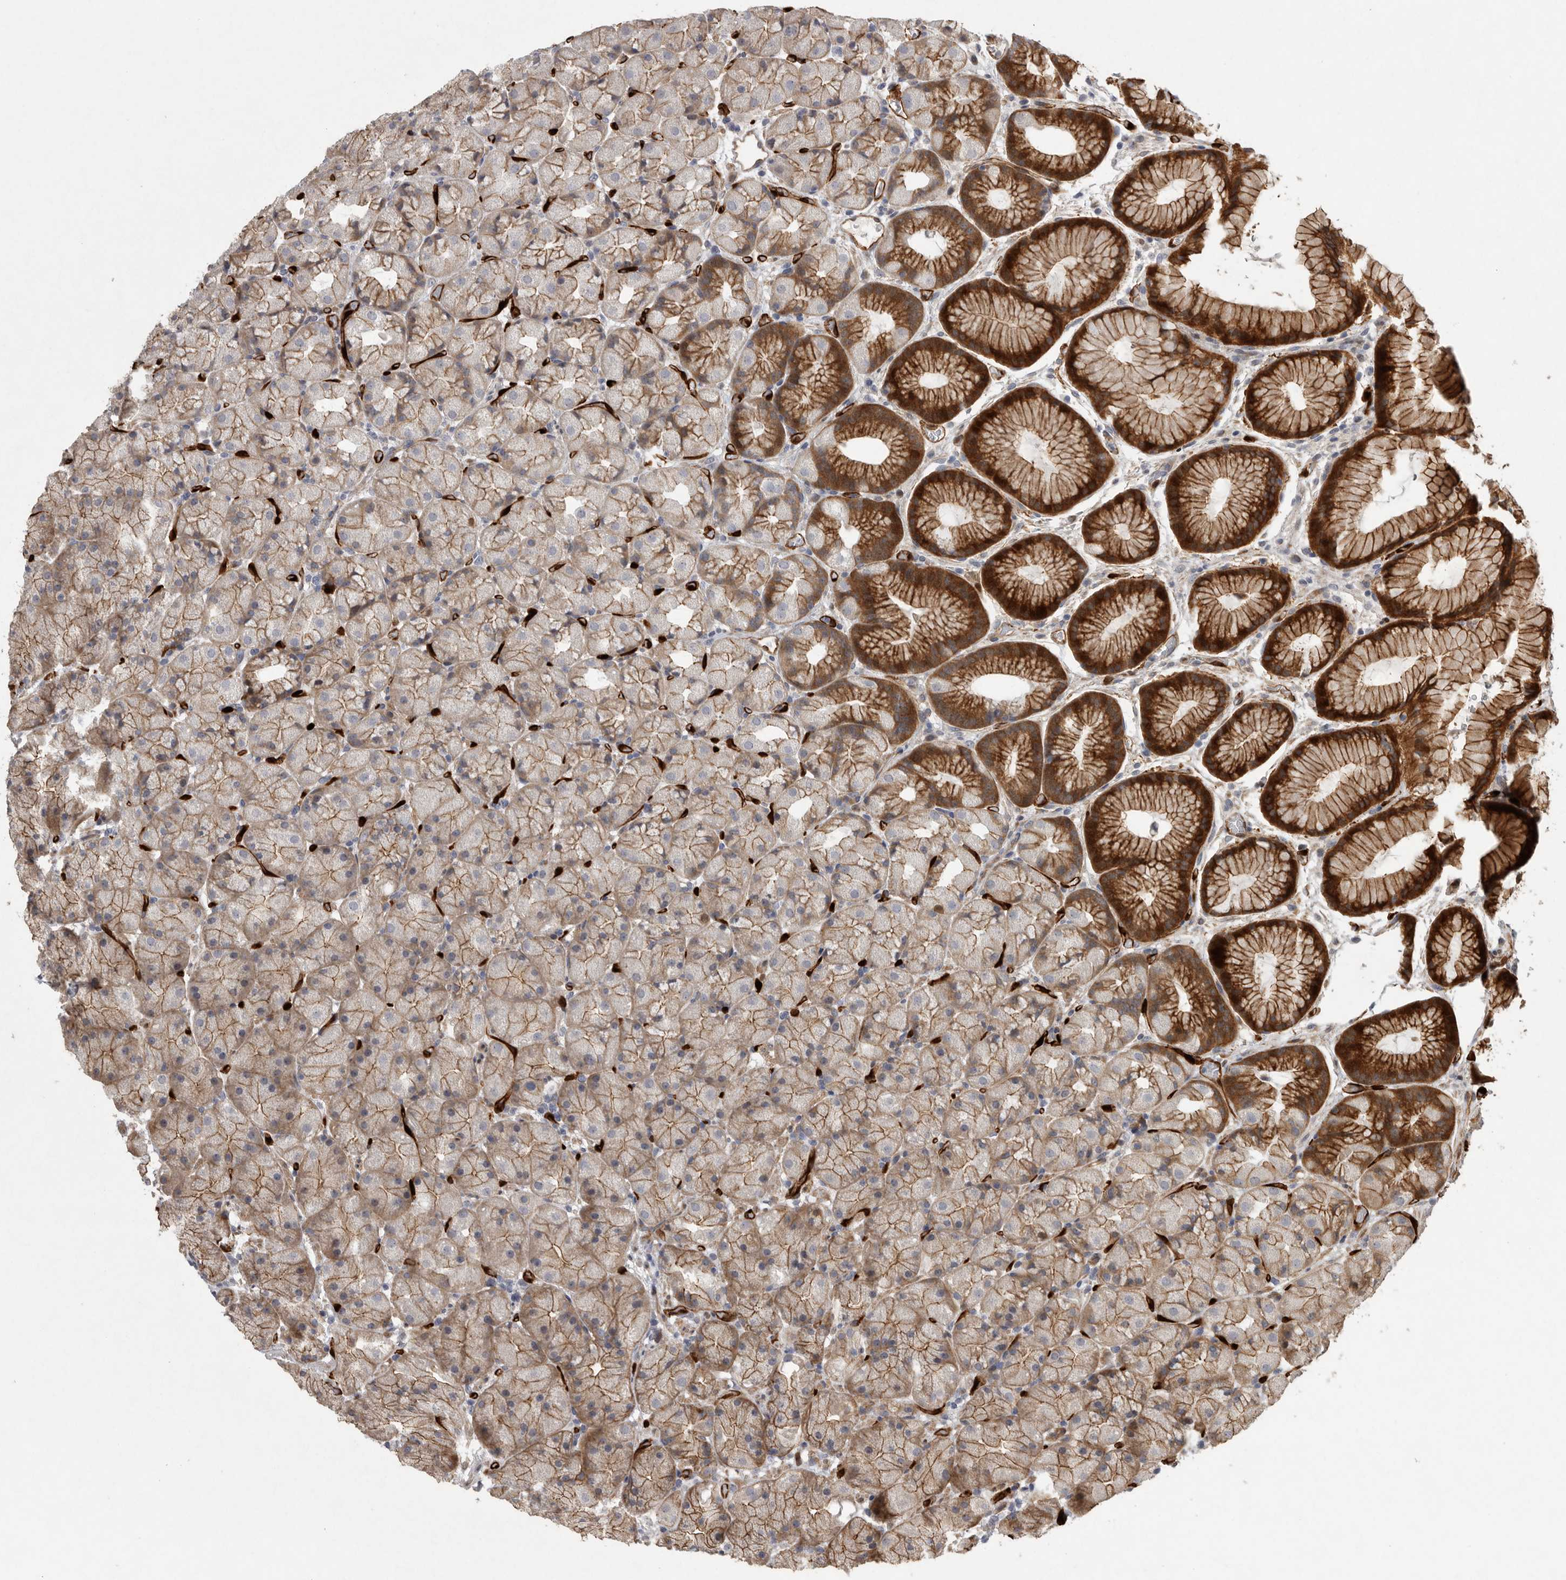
{"staining": {"intensity": "strong", "quantity": "25%-75%", "location": "cytoplasmic/membranous"}, "tissue": "stomach", "cell_type": "Glandular cells", "image_type": "normal", "snomed": [{"axis": "morphology", "description": "Normal tissue, NOS"}, {"axis": "topography", "description": "Stomach, upper"}, {"axis": "topography", "description": "Stomach"}], "caption": "A high amount of strong cytoplasmic/membranous staining is identified in approximately 25%-75% of glandular cells in benign stomach. The staining is performed using DAB brown chromogen to label protein expression. The nuclei are counter-stained blue using hematoxylin.", "gene": "MPDZ", "patient": {"sex": "male", "age": 48}}